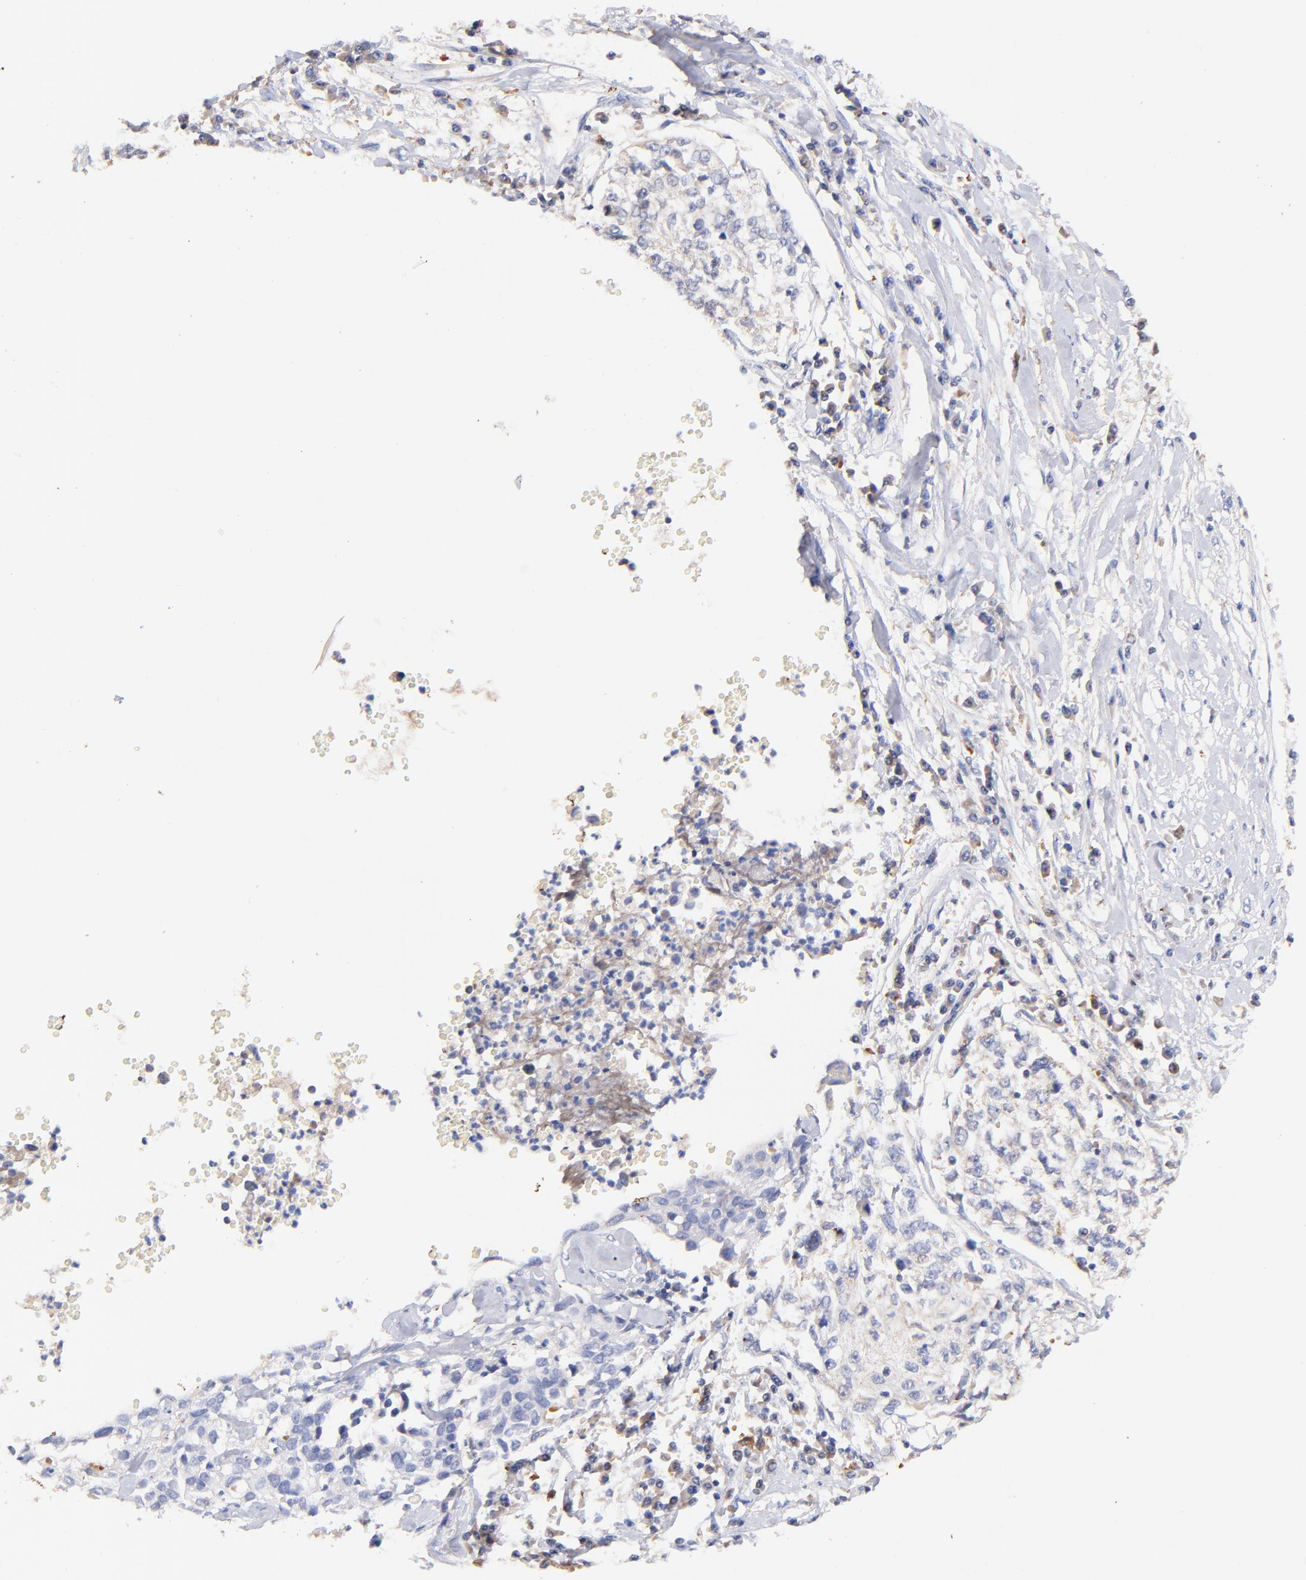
{"staining": {"intensity": "negative", "quantity": "none", "location": "none"}, "tissue": "cervical cancer", "cell_type": "Tumor cells", "image_type": "cancer", "snomed": [{"axis": "morphology", "description": "Normal tissue, NOS"}, {"axis": "morphology", "description": "Squamous cell carcinoma, NOS"}, {"axis": "topography", "description": "Cervix"}], "caption": "High power microscopy image of an immunohistochemistry histopathology image of cervical squamous cell carcinoma, revealing no significant staining in tumor cells.", "gene": "IGLV7-43", "patient": {"sex": "female", "age": 45}}